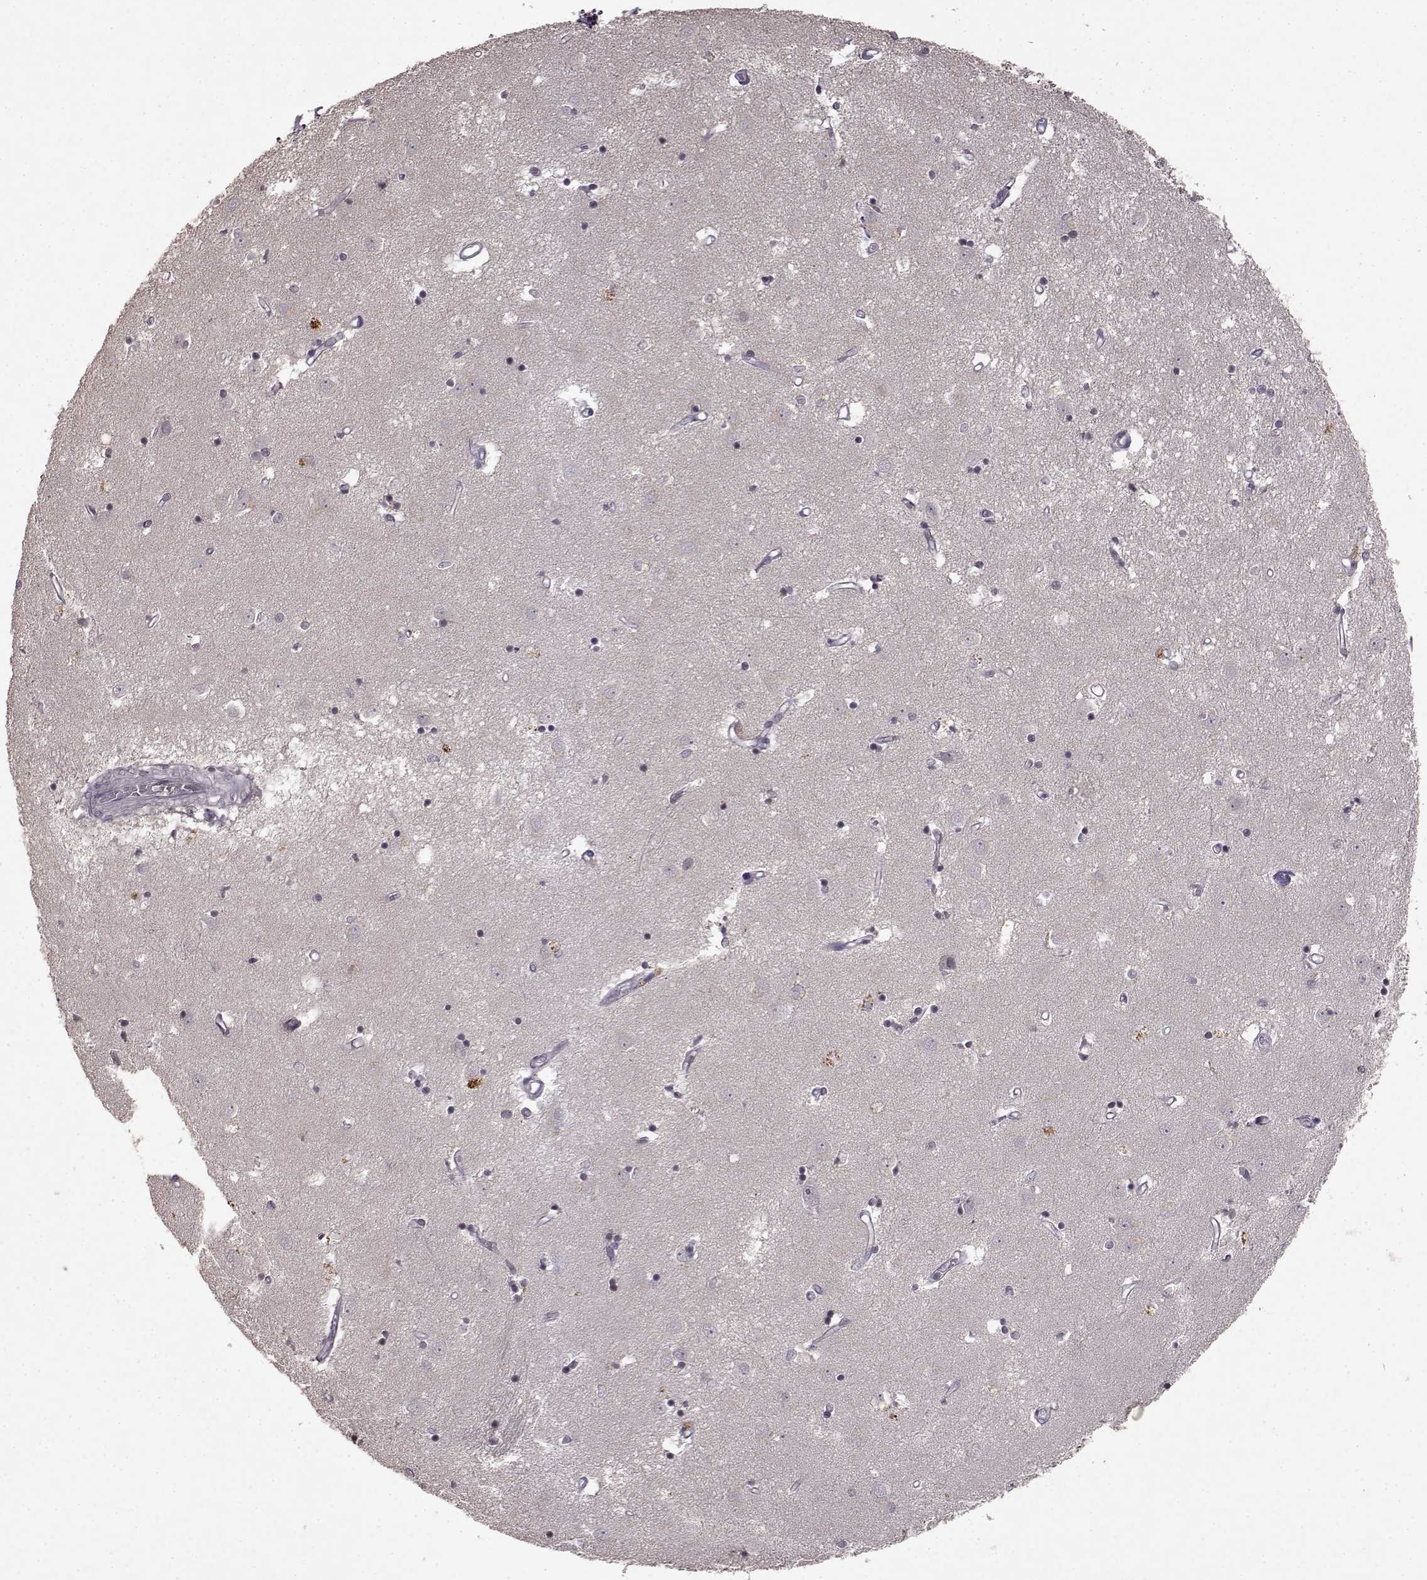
{"staining": {"intensity": "negative", "quantity": "none", "location": "none"}, "tissue": "caudate", "cell_type": "Glial cells", "image_type": "normal", "snomed": [{"axis": "morphology", "description": "Normal tissue, NOS"}, {"axis": "topography", "description": "Lateral ventricle wall"}], "caption": "Protein analysis of normal caudate displays no significant expression in glial cells. The staining is performed using DAB brown chromogen with nuclei counter-stained in using hematoxylin.", "gene": "LHB", "patient": {"sex": "male", "age": 54}}